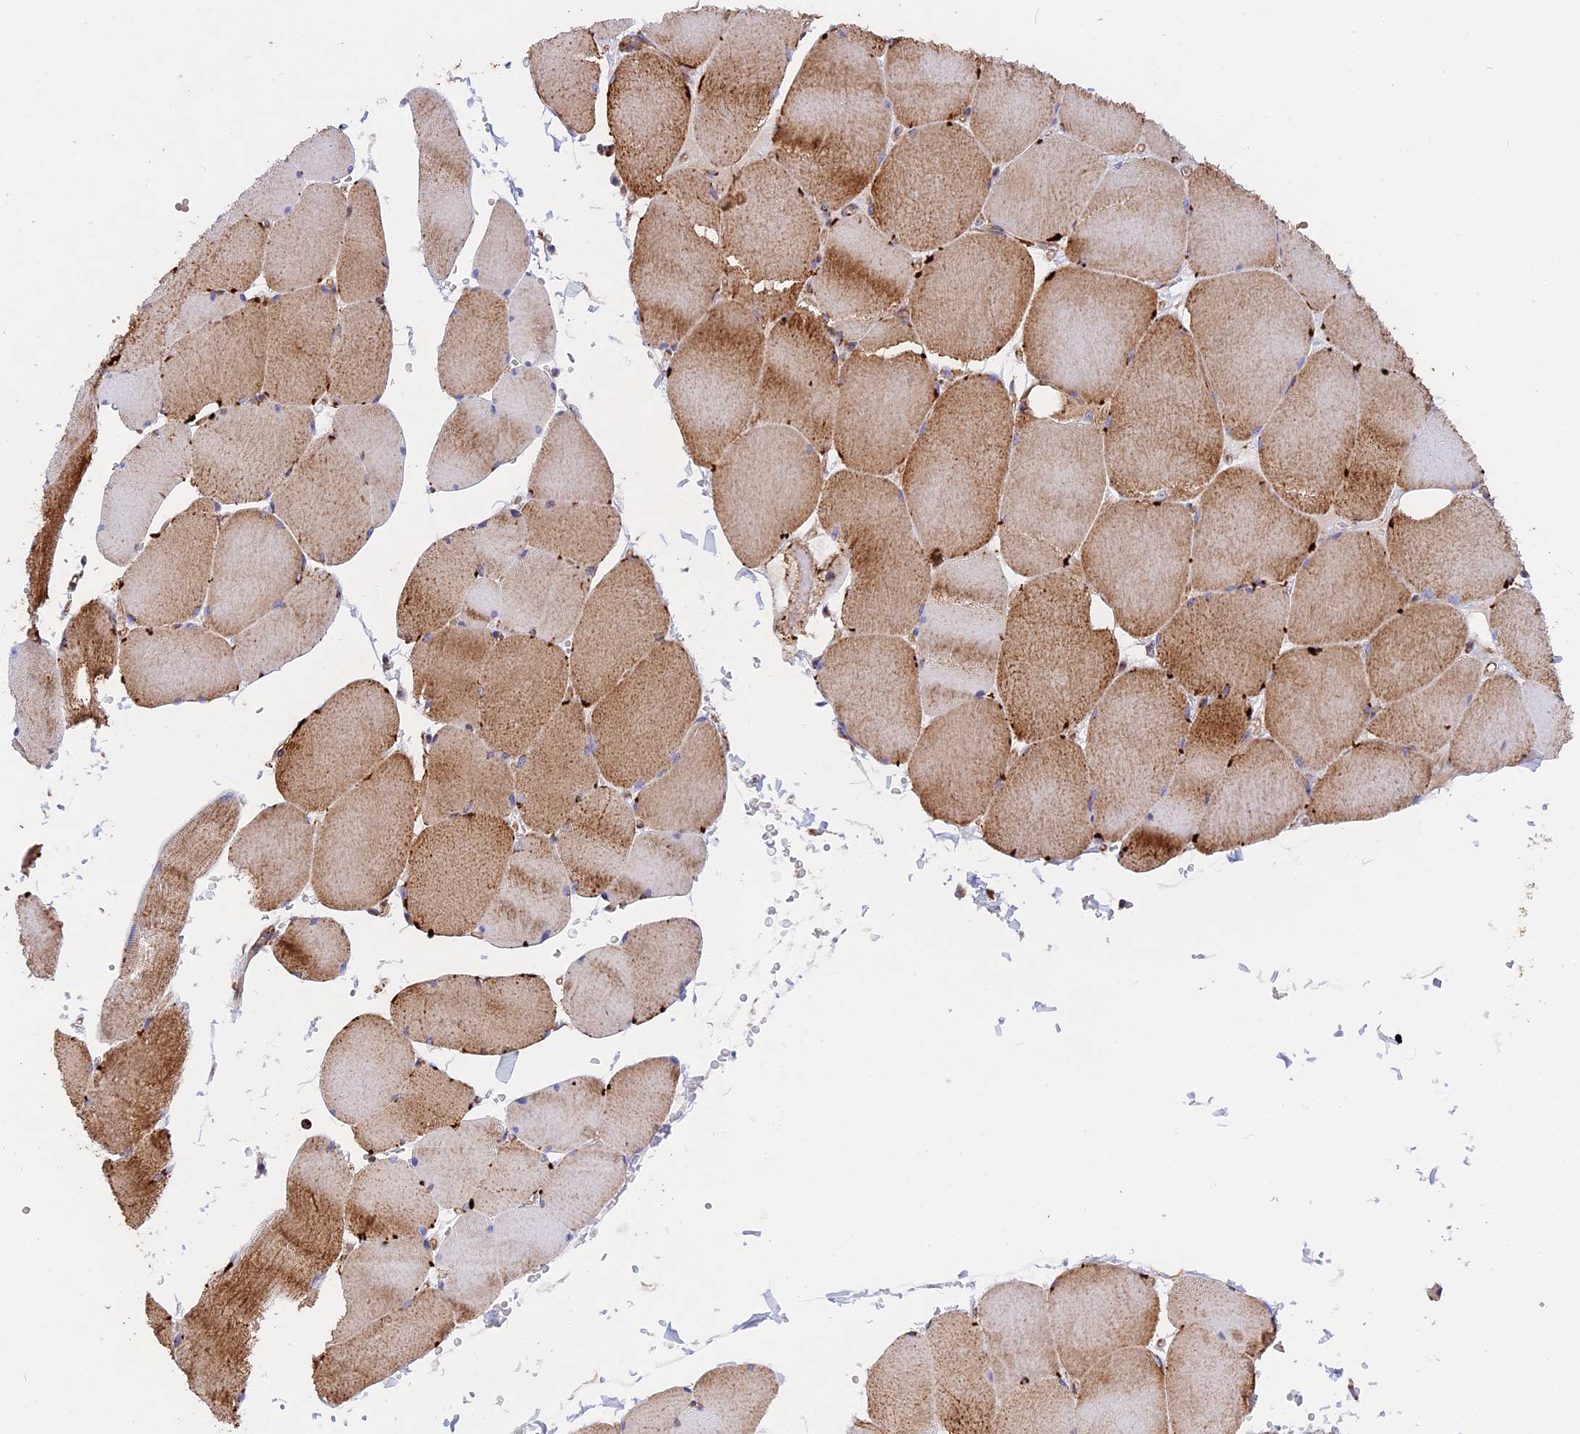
{"staining": {"intensity": "strong", "quantity": "25%-75%", "location": "cytoplasmic/membranous"}, "tissue": "skeletal muscle", "cell_type": "Myocytes", "image_type": "normal", "snomed": [{"axis": "morphology", "description": "Normal tissue, NOS"}, {"axis": "topography", "description": "Skeletal muscle"}, {"axis": "topography", "description": "Head-Neck"}], "caption": "Immunohistochemical staining of benign human skeletal muscle displays high levels of strong cytoplasmic/membranous staining in approximately 25%-75% of myocytes. The protein is stained brown, and the nuclei are stained in blue (DAB (3,3'-diaminobenzidine) IHC with brightfield microscopy, high magnification).", "gene": "UQCRB", "patient": {"sex": "male", "age": 66}}